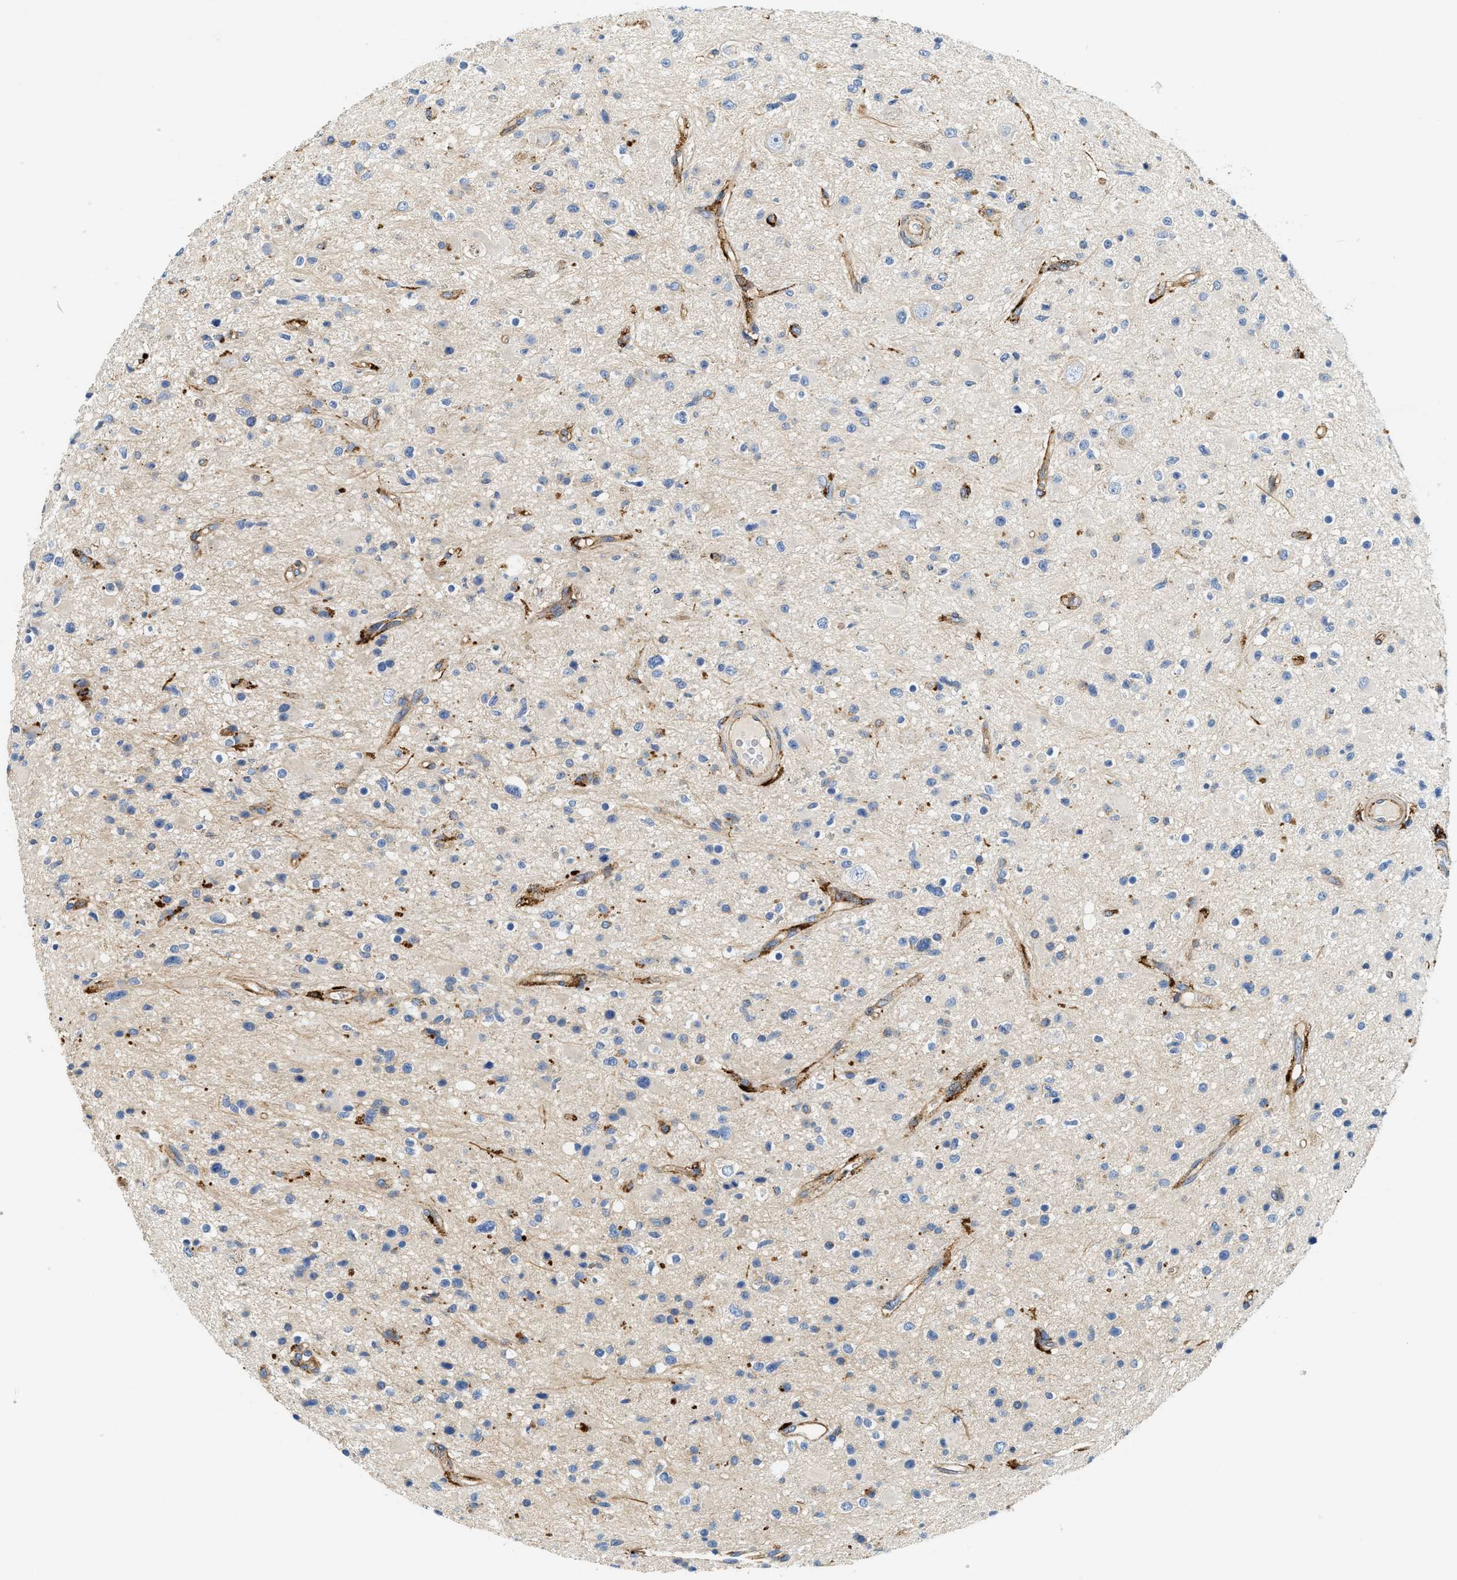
{"staining": {"intensity": "negative", "quantity": "none", "location": "none"}, "tissue": "glioma", "cell_type": "Tumor cells", "image_type": "cancer", "snomed": [{"axis": "morphology", "description": "Glioma, malignant, High grade"}, {"axis": "topography", "description": "Brain"}], "caption": "An IHC micrograph of glioma is shown. There is no staining in tumor cells of glioma.", "gene": "NSUN7", "patient": {"sex": "male", "age": 33}}